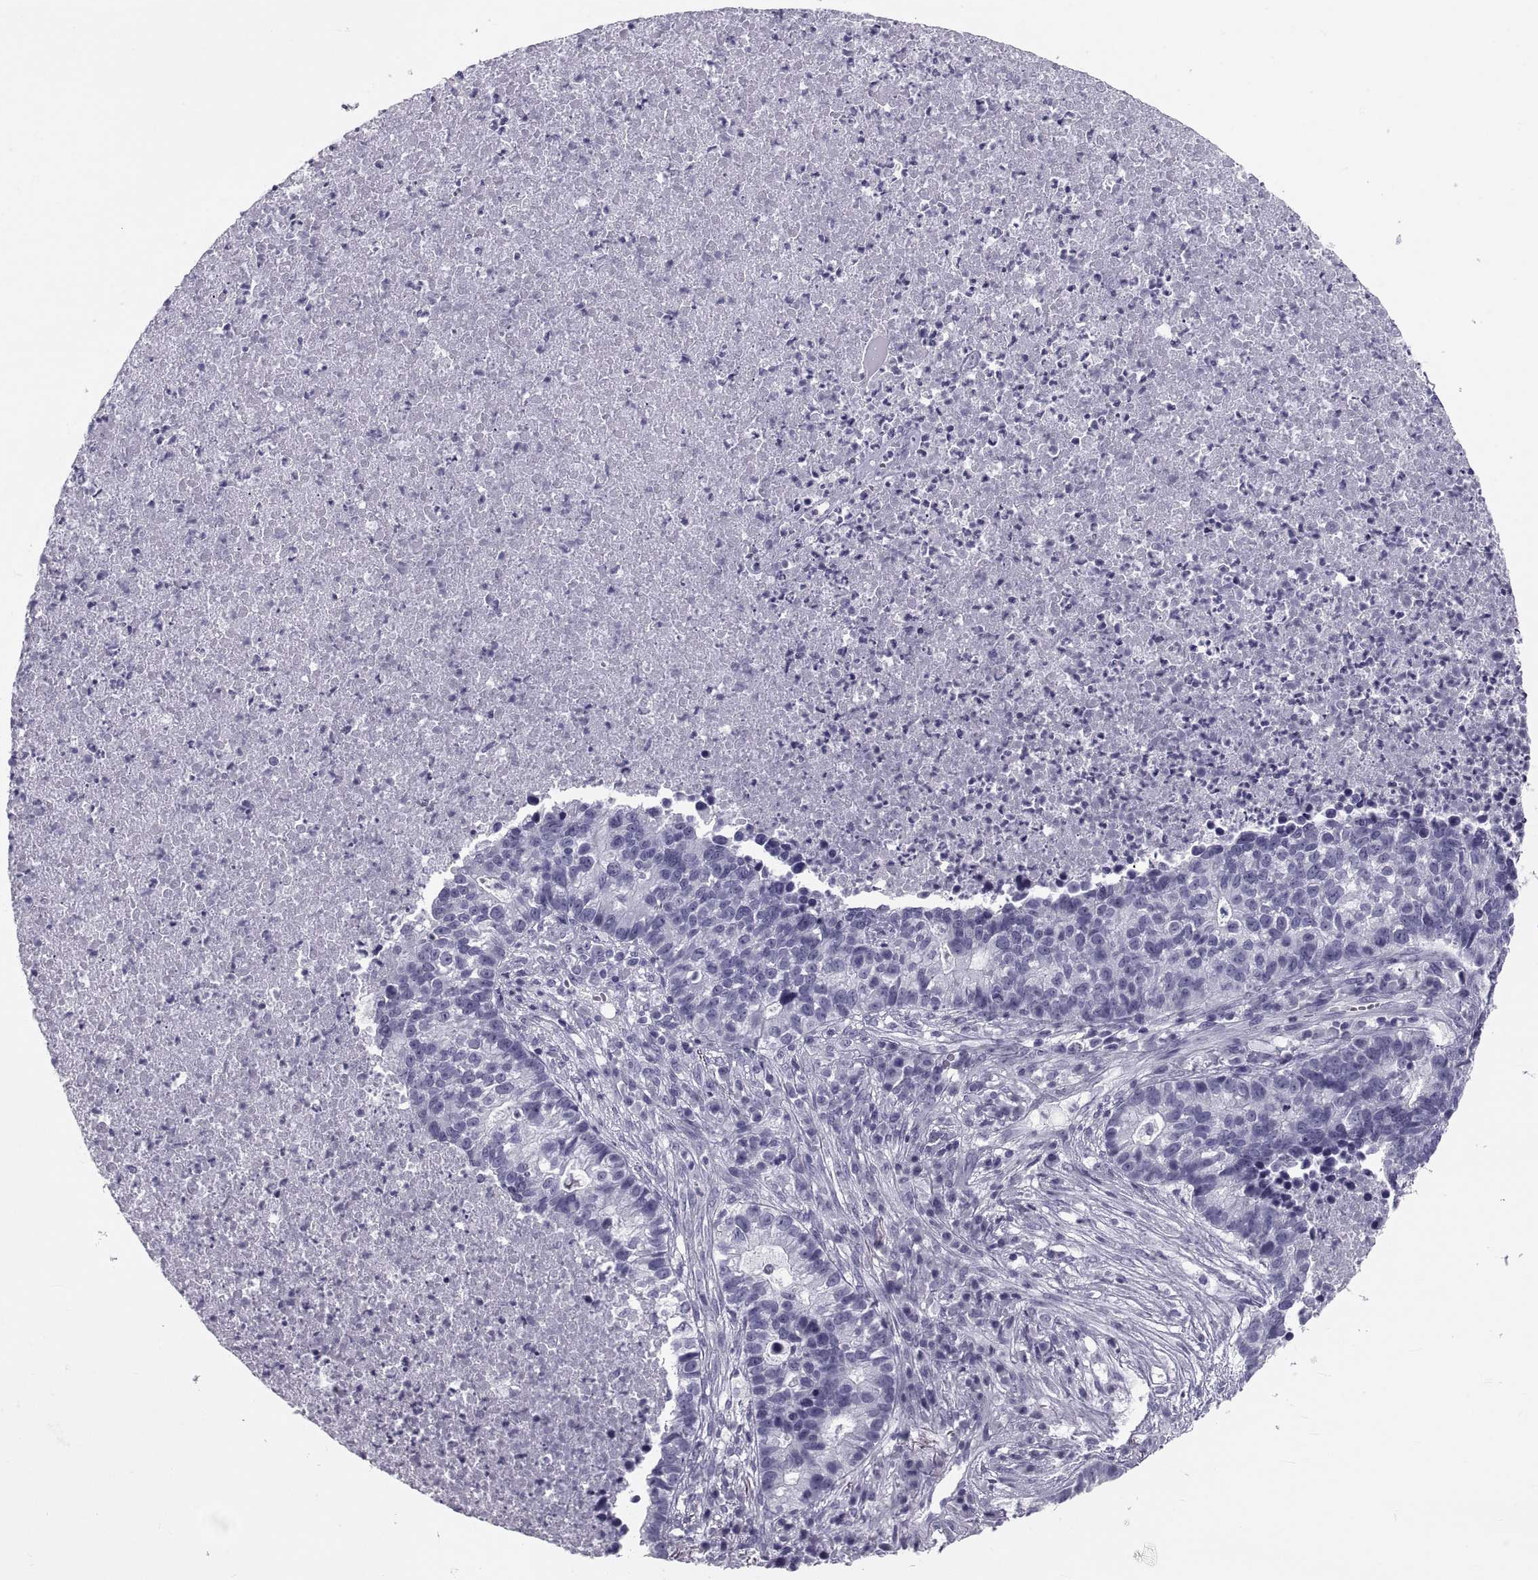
{"staining": {"intensity": "negative", "quantity": "none", "location": "none"}, "tissue": "lung cancer", "cell_type": "Tumor cells", "image_type": "cancer", "snomed": [{"axis": "morphology", "description": "Adenocarcinoma, NOS"}, {"axis": "topography", "description": "Lung"}], "caption": "Immunohistochemical staining of human lung adenocarcinoma demonstrates no significant positivity in tumor cells.", "gene": "CRISP1", "patient": {"sex": "male", "age": 57}}